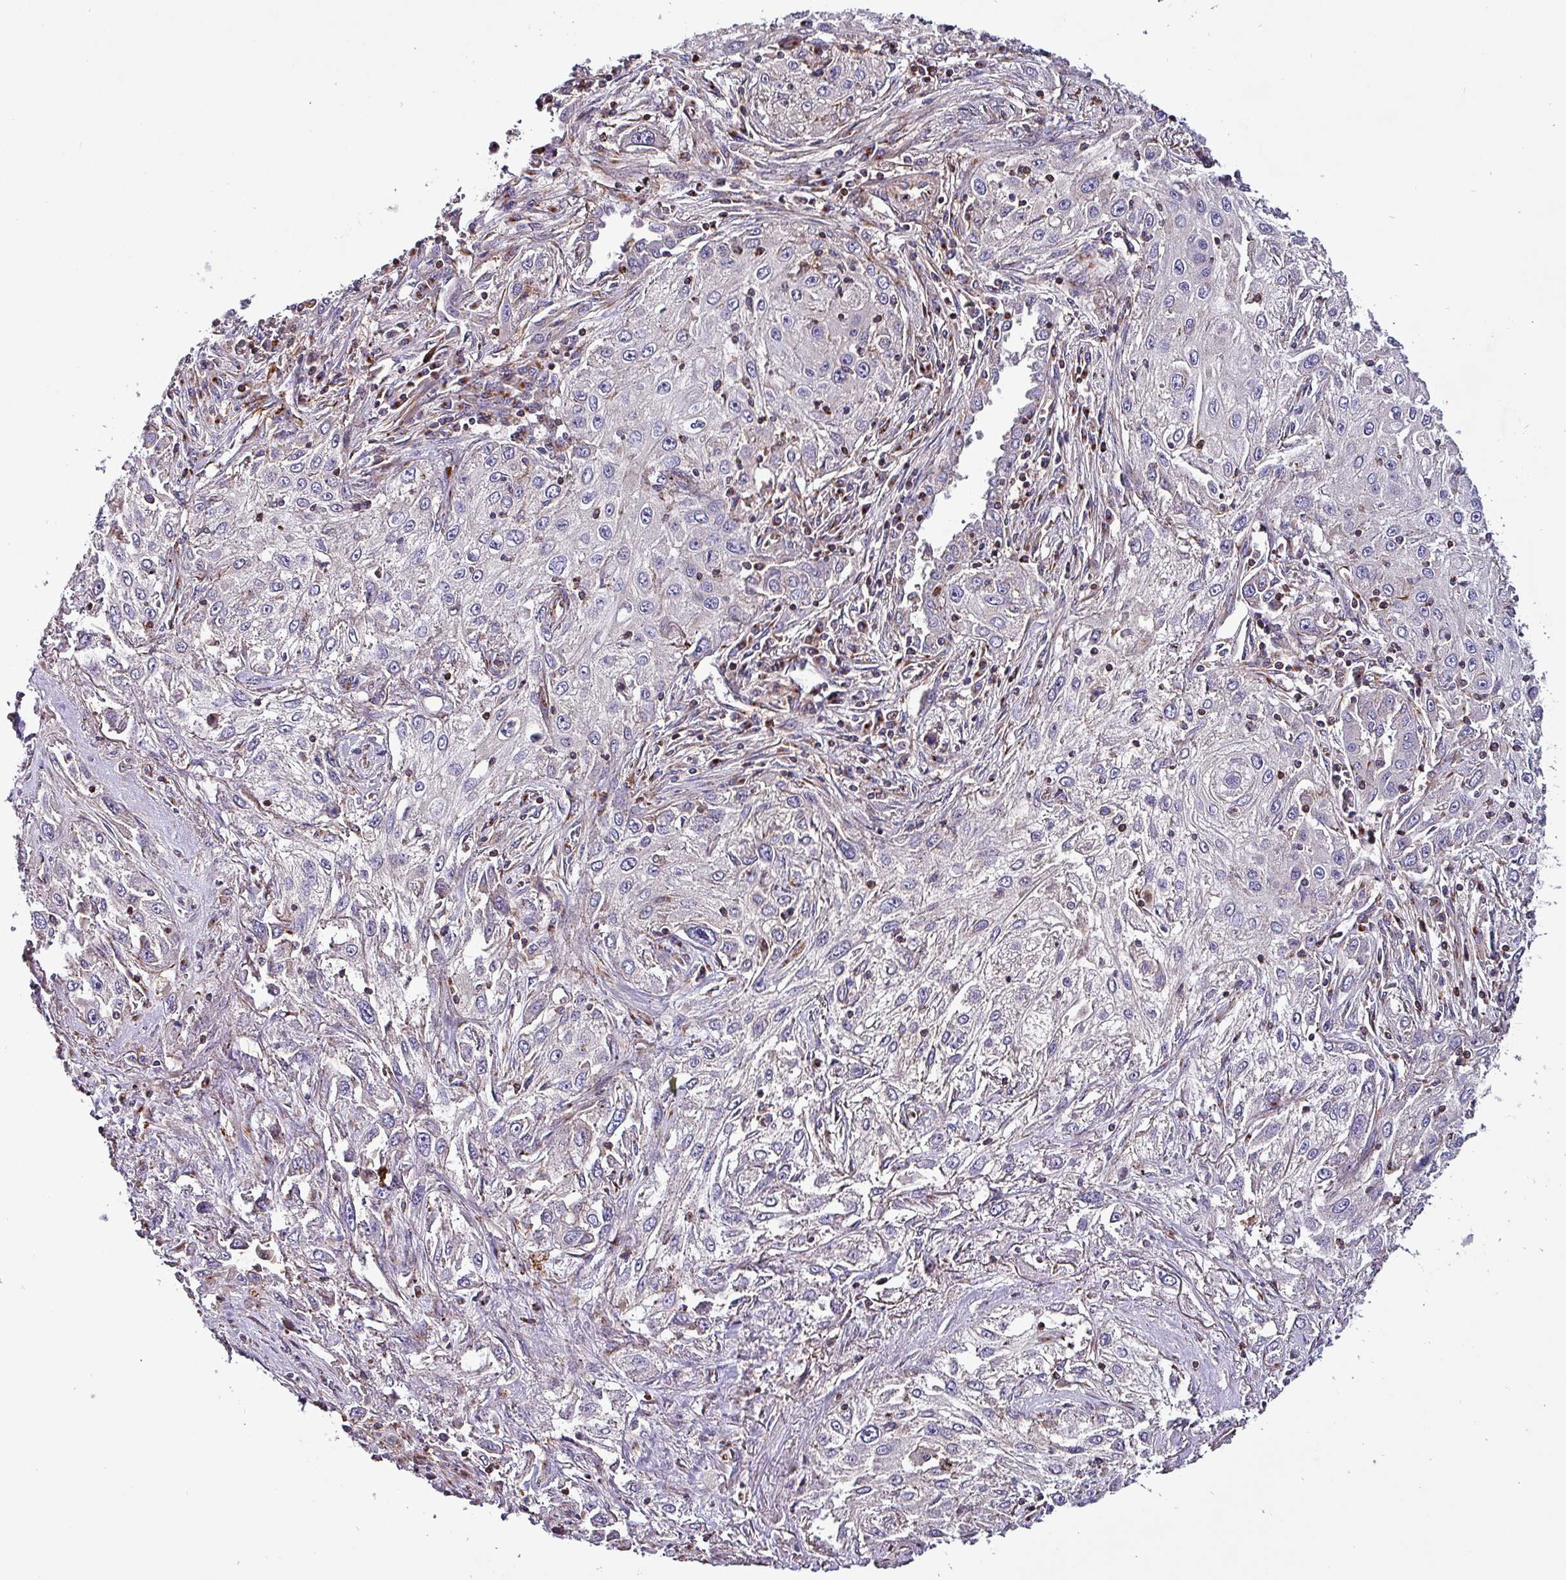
{"staining": {"intensity": "negative", "quantity": "none", "location": "none"}, "tissue": "lung cancer", "cell_type": "Tumor cells", "image_type": "cancer", "snomed": [{"axis": "morphology", "description": "Squamous cell carcinoma, NOS"}, {"axis": "topography", "description": "Lung"}], "caption": "There is no significant positivity in tumor cells of lung cancer.", "gene": "VAMP4", "patient": {"sex": "female", "age": 69}}